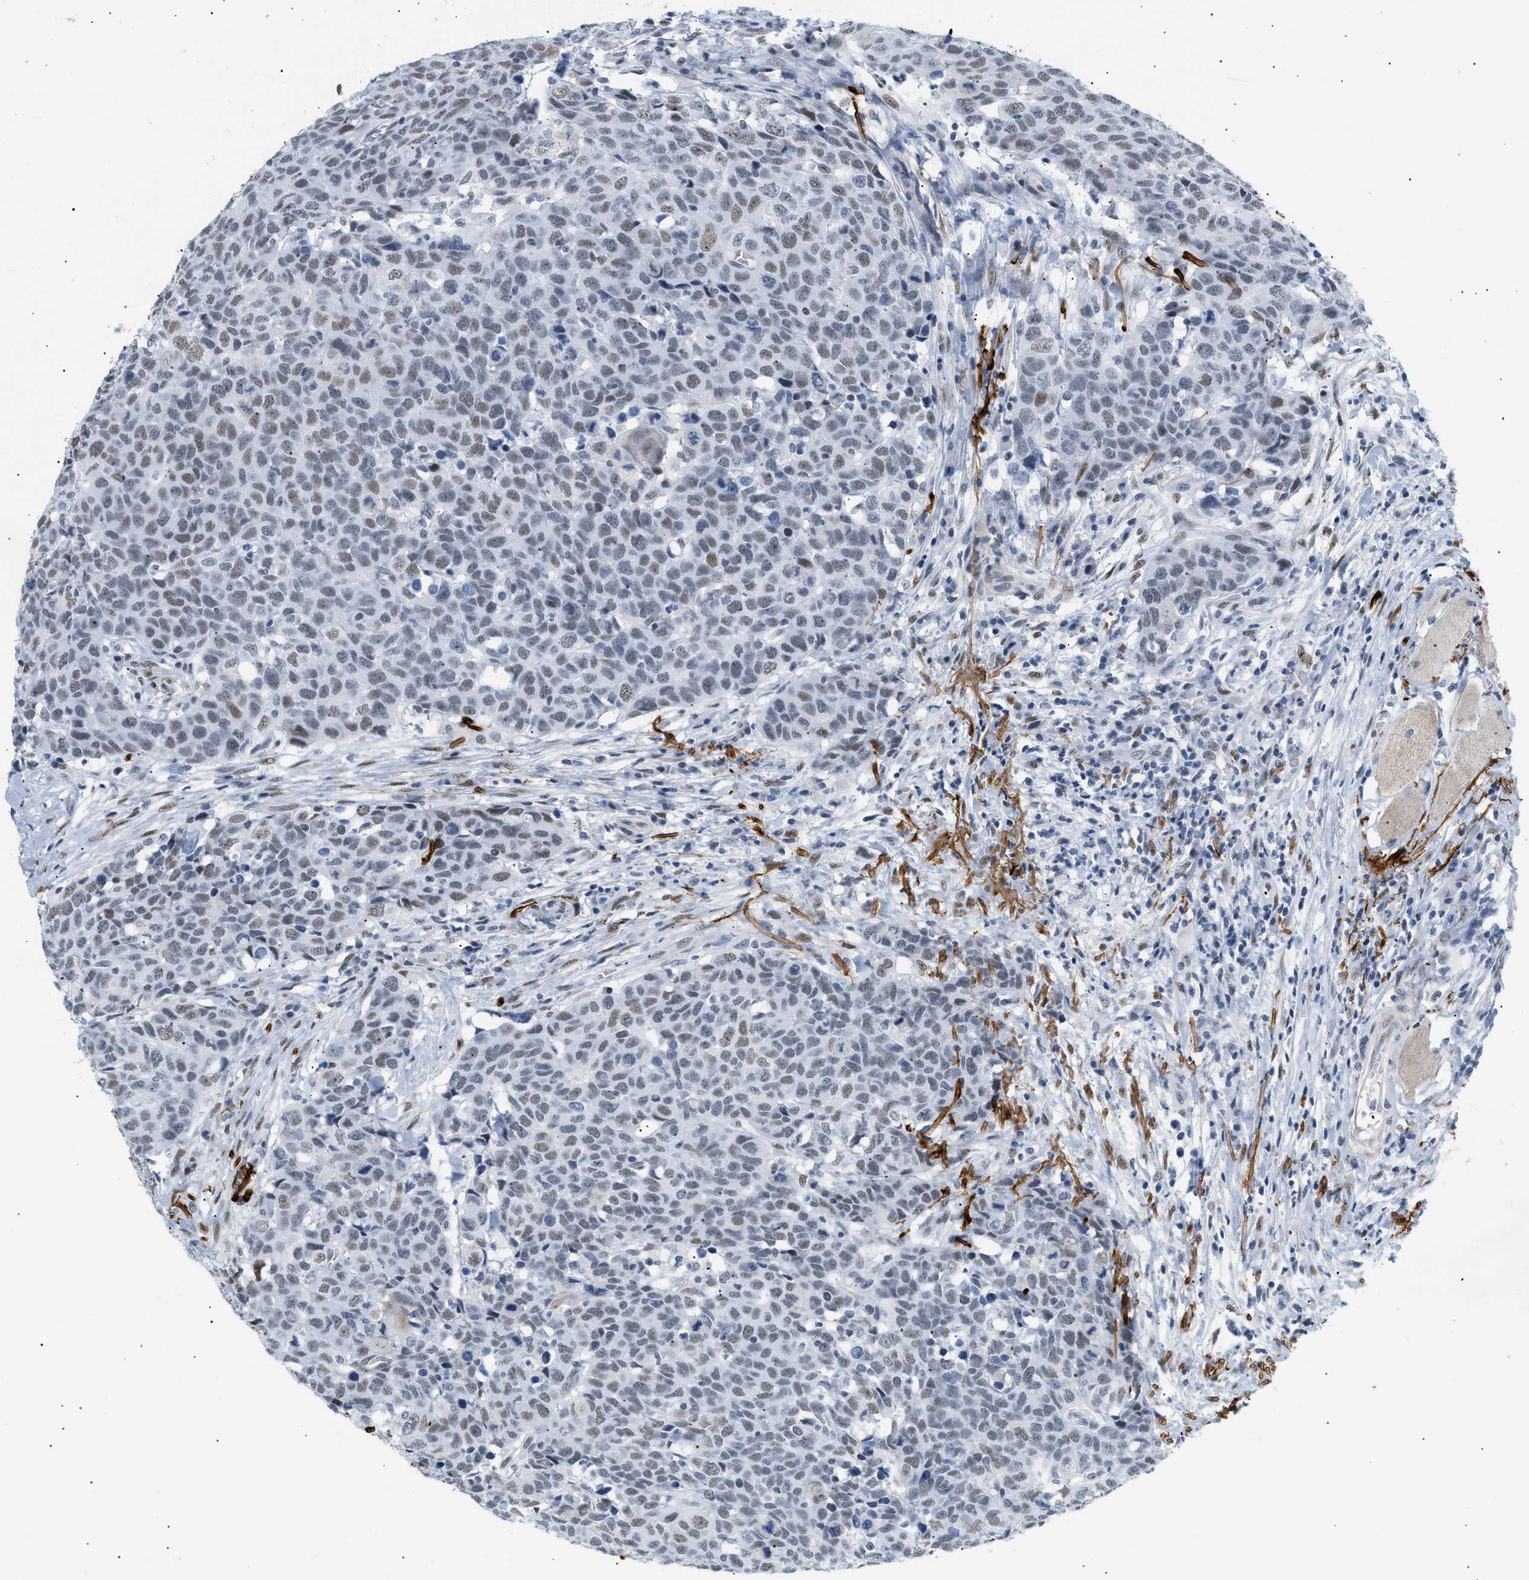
{"staining": {"intensity": "weak", "quantity": "25%-75%", "location": "nuclear"}, "tissue": "head and neck cancer", "cell_type": "Tumor cells", "image_type": "cancer", "snomed": [{"axis": "morphology", "description": "Squamous cell carcinoma, NOS"}, {"axis": "topography", "description": "Head-Neck"}], "caption": "Protein expression analysis of head and neck squamous cell carcinoma shows weak nuclear expression in about 25%-75% of tumor cells.", "gene": "ELN", "patient": {"sex": "male", "age": 66}}